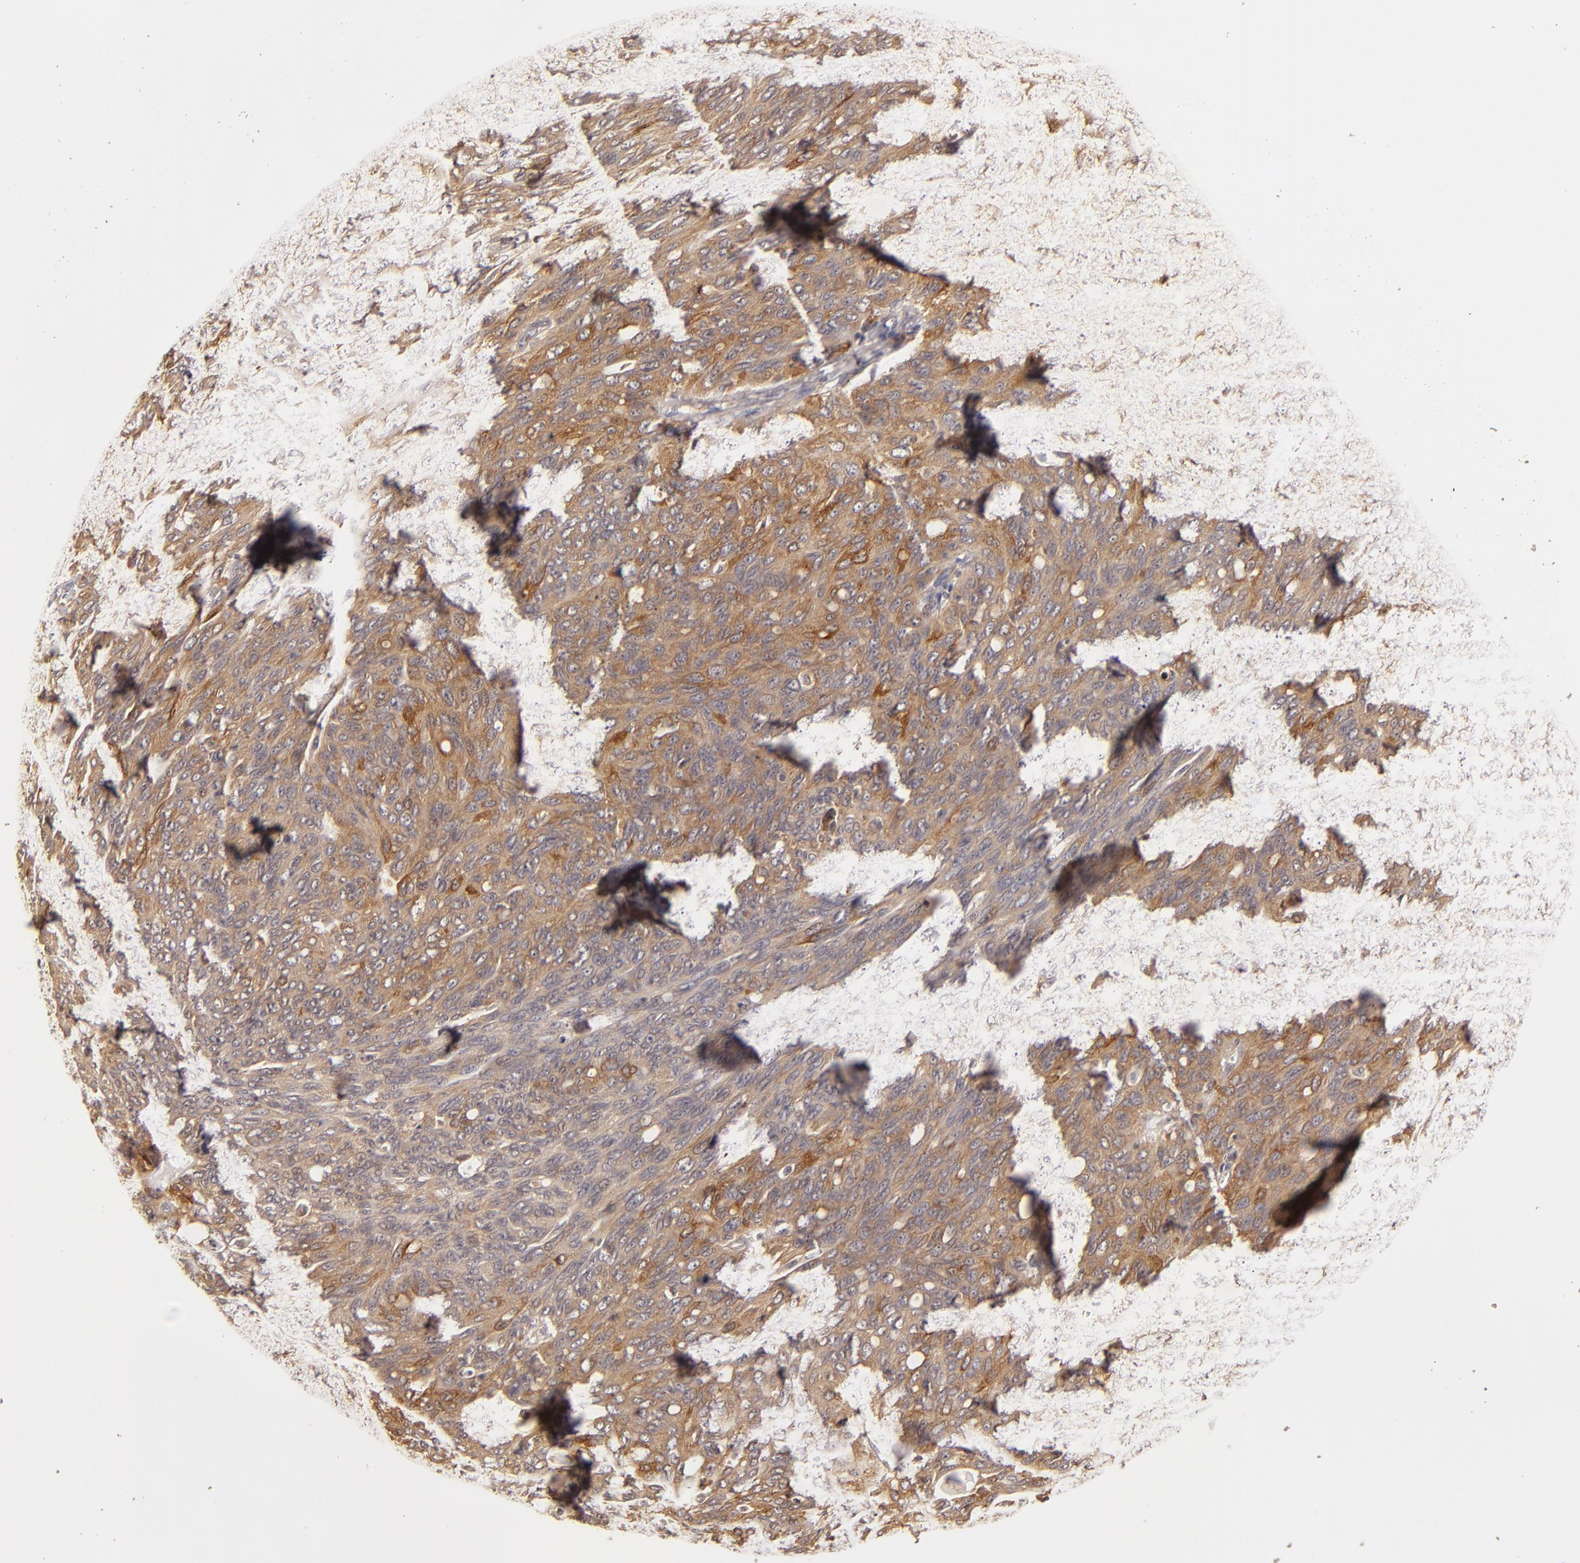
{"staining": {"intensity": "moderate", "quantity": ">75%", "location": "cytoplasmic/membranous"}, "tissue": "ovarian cancer", "cell_type": "Tumor cells", "image_type": "cancer", "snomed": [{"axis": "morphology", "description": "Carcinoma, endometroid"}, {"axis": "topography", "description": "Ovary"}], "caption": "There is medium levels of moderate cytoplasmic/membranous positivity in tumor cells of endometroid carcinoma (ovarian), as demonstrated by immunohistochemical staining (brown color).", "gene": "MAPK3", "patient": {"sex": "female", "age": 60}}